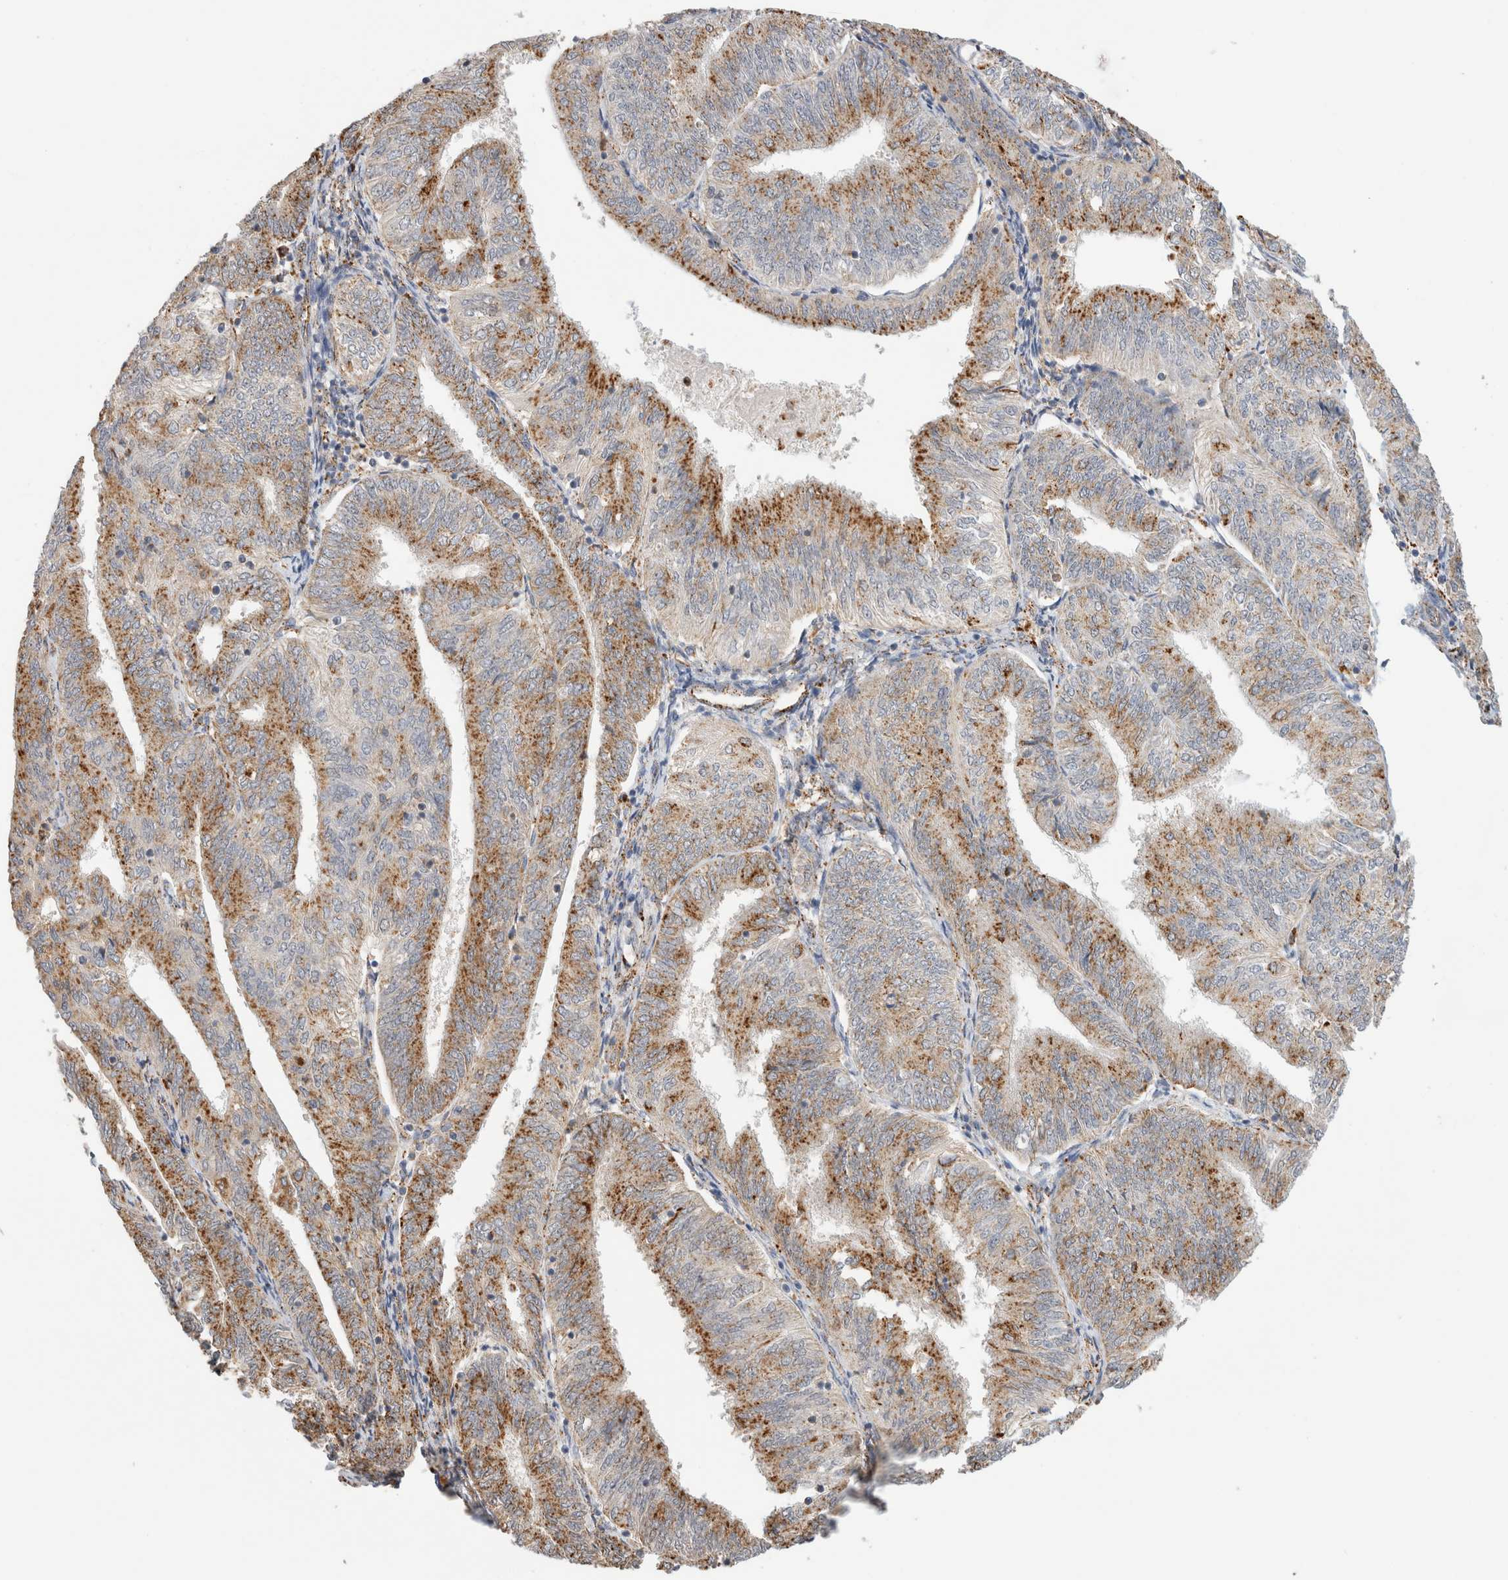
{"staining": {"intensity": "moderate", "quantity": ">75%", "location": "cytoplasmic/membranous"}, "tissue": "endometrial cancer", "cell_type": "Tumor cells", "image_type": "cancer", "snomed": [{"axis": "morphology", "description": "Adenocarcinoma, NOS"}, {"axis": "topography", "description": "Endometrium"}], "caption": "Endometrial cancer (adenocarcinoma) stained with immunohistochemistry (IHC) reveals moderate cytoplasmic/membranous expression in approximately >75% of tumor cells. The staining was performed using DAB (3,3'-diaminobenzidine) to visualize the protein expression in brown, while the nuclei were stained in blue with hematoxylin (Magnification: 20x).", "gene": "GNS", "patient": {"sex": "female", "age": 58}}